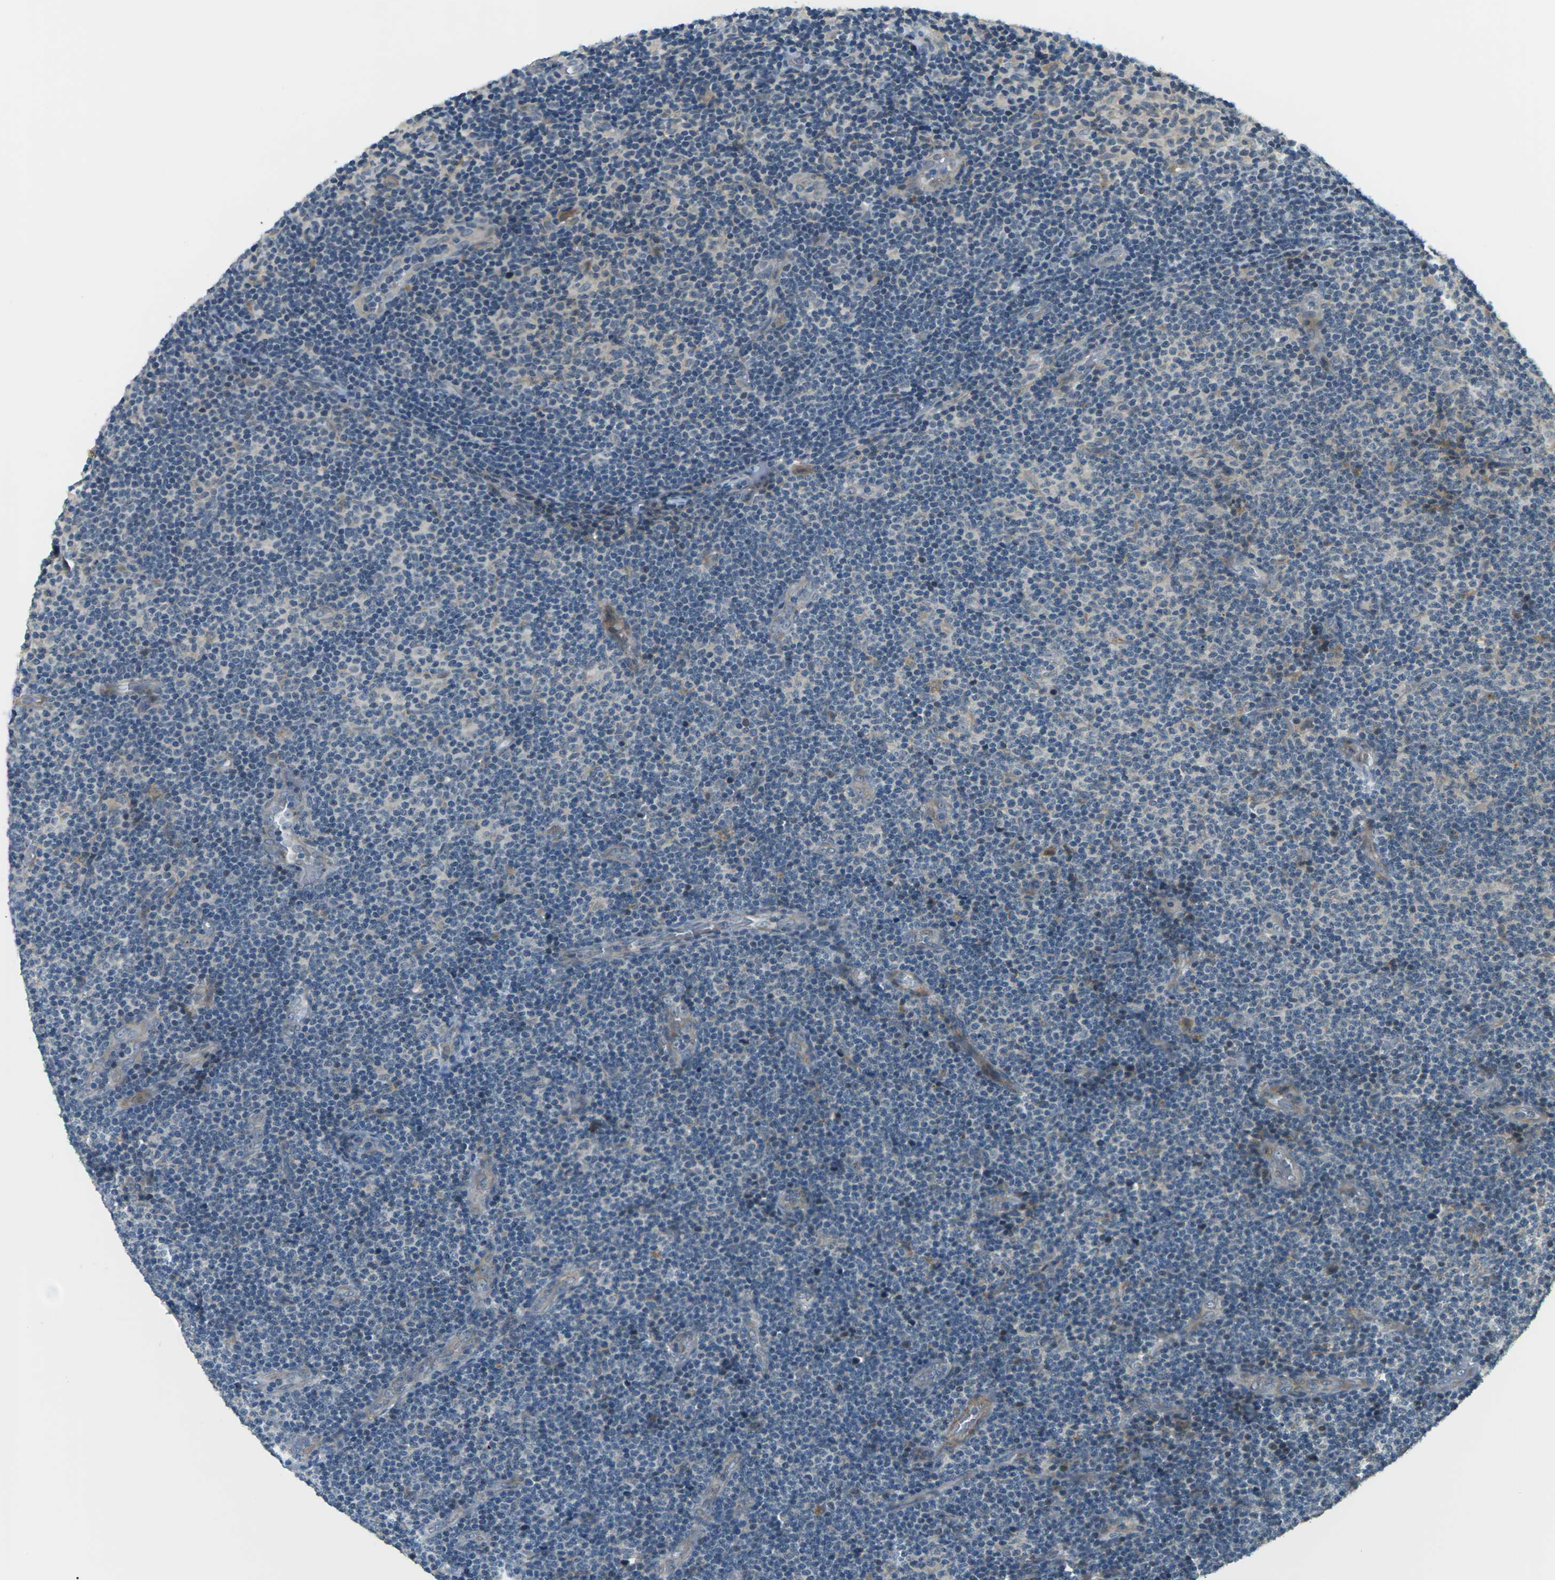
{"staining": {"intensity": "weak", "quantity": "25%-75%", "location": "cytoplasmic/membranous"}, "tissue": "lymphoma", "cell_type": "Tumor cells", "image_type": "cancer", "snomed": [{"axis": "morphology", "description": "Malignant lymphoma, non-Hodgkin's type, Low grade"}, {"axis": "topography", "description": "Lymph node"}], "caption": "High-magnification brightfield microscopy of lymphoma stained with DAB (3,3'-diaminobenzidine) (brown) and counterstained with hematoxylin (blue). tumor cells exhibit weak cytoplasmic/membranous positivity is present in approximately25%-75% of cells.", "gene": "SLC13A3", "patient": {"sex": "male", "age": 83}}